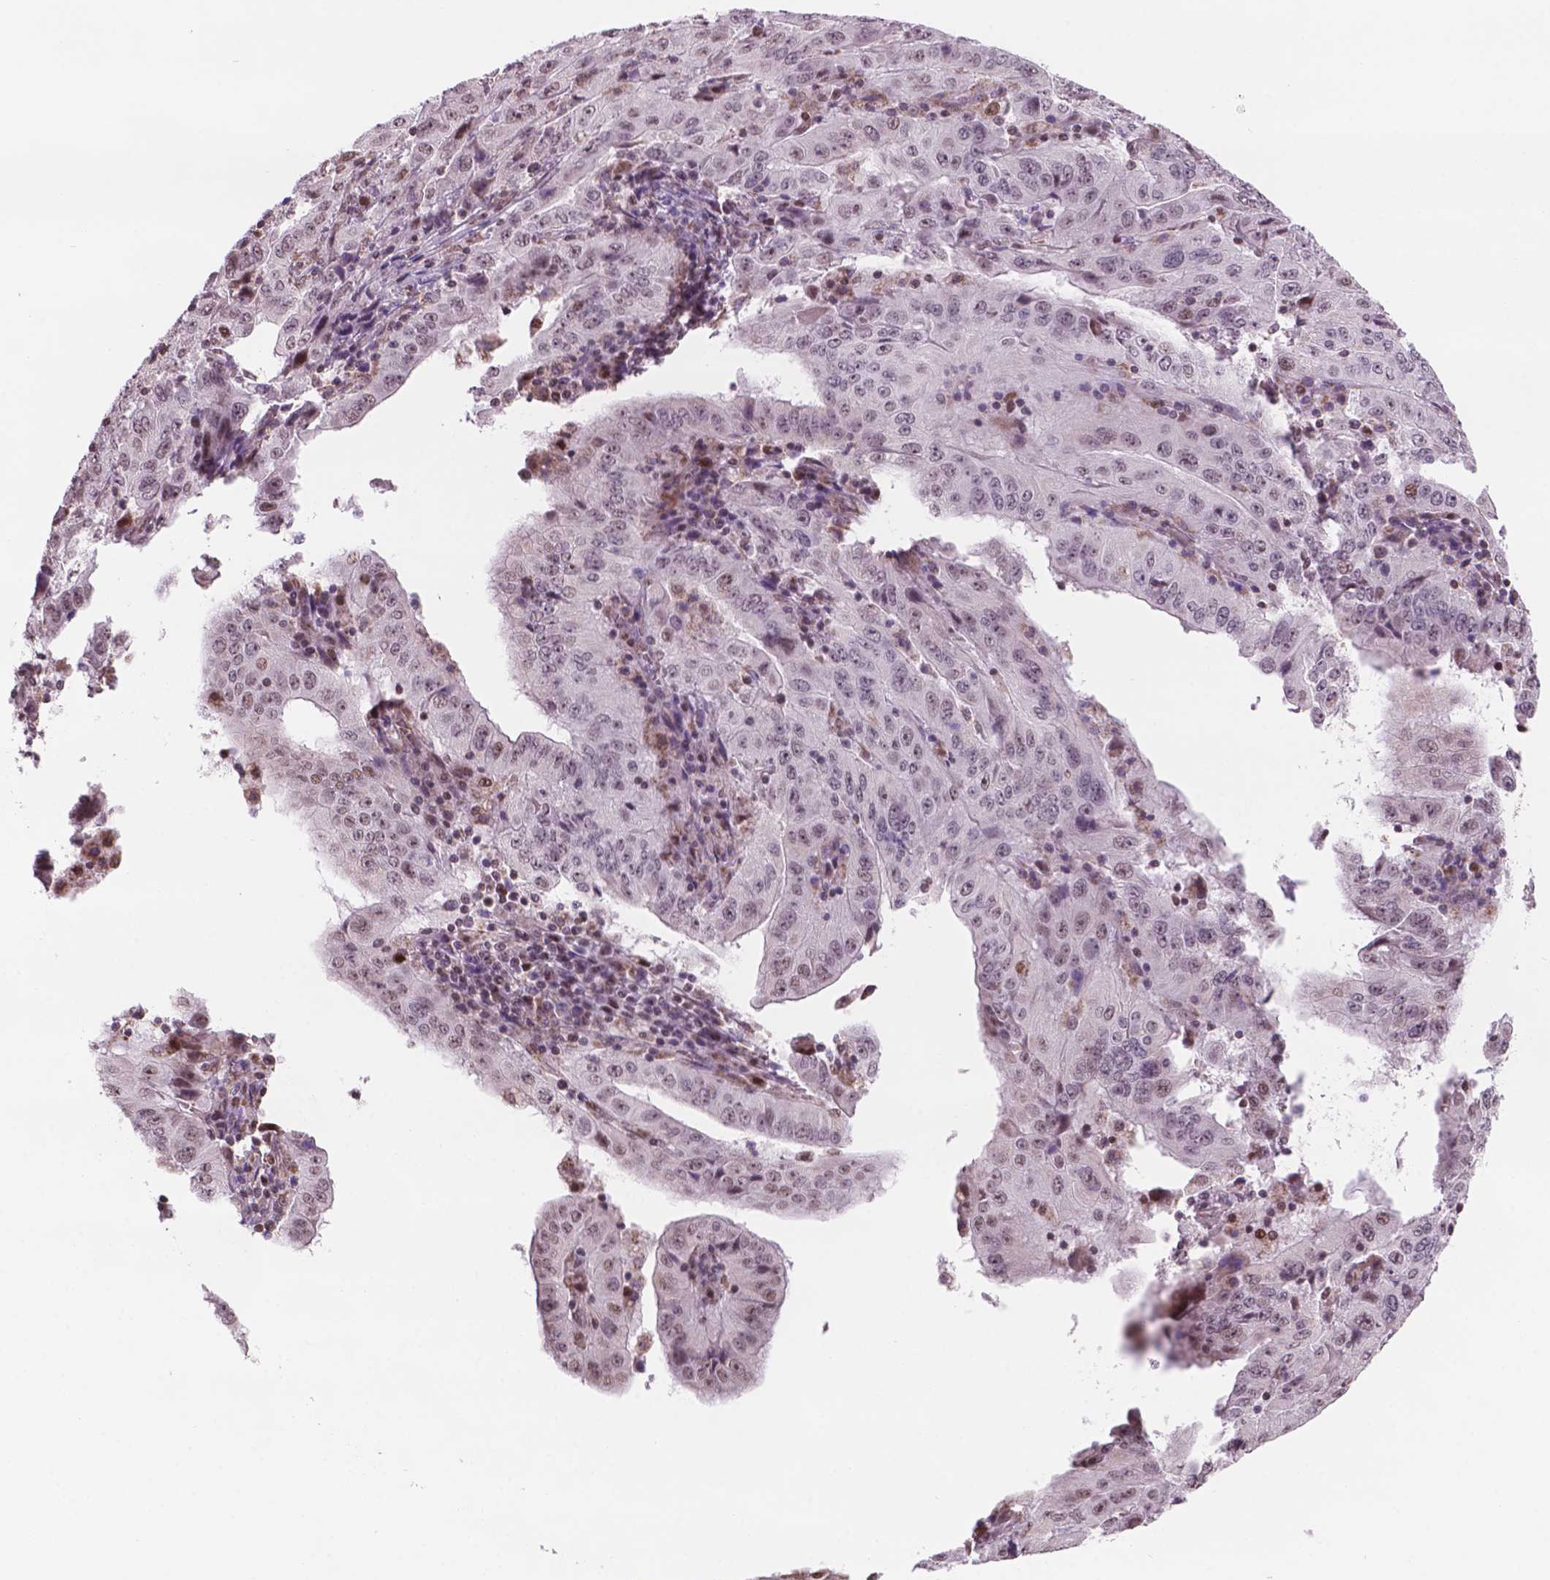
{"staining": {"intensity": "weak", "quantity": "<25%", "location": "nuclear"}, "tissue": "pancreatic cancer", "cell_type": "Tumor cells", "image_type": "cancer", "snomed": [{"axis": "morphology", "description": "Adenocarcinoma, NOS"}, {"axis": "topography", "description": "Pancreas"}], "caption": "This is an immunohistochemistry (IHC) micrograph of pancreatic adenocarcinoma. There is no expression in tumor cells.", "gene": "NDUFA10", "patient": {"sex": "male", "age": 63}}